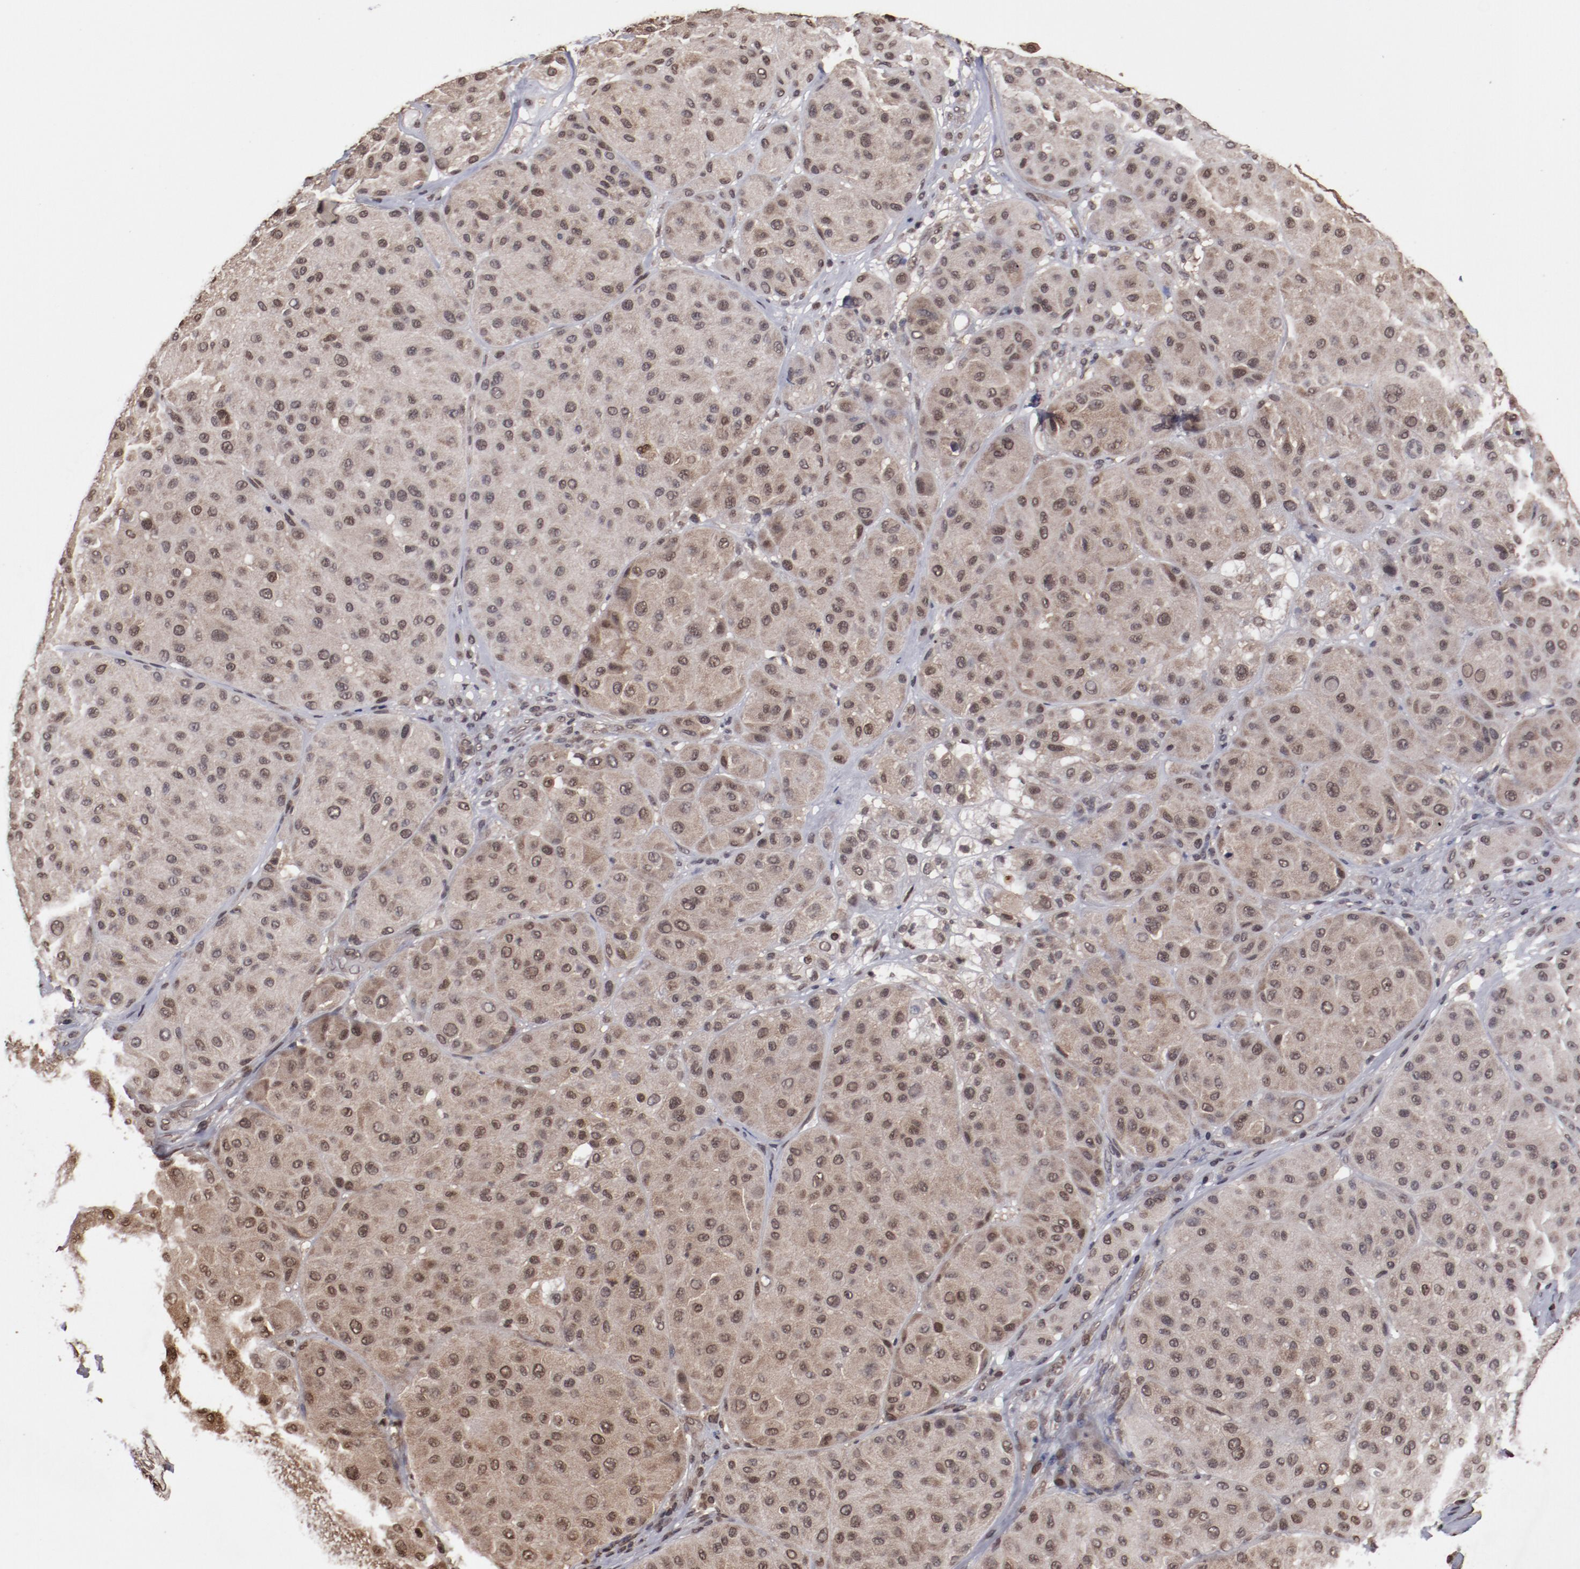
{"staining": {"intensity": "weak", "quantity": ">75%", "location": "nuclear"}, "tissue": "melanoma", "cell_type": "Tumor cells", "image_type": "cancer", "snomed": [{"axis": "morphology", "description": "Normal tissue, NOS"}, {"axis": "morphology", "description": "Malignant melanoma, Metastatic site"}, {"axis": "topography", "description": "Skin"}], "caption": "Immunohistochemistry micrograph of neoplastic tissue: human melanoma stained using IHC shows low levels of weak protein expression localized specifically in the nuclear of tumor cells, appearing as a nuclear brown color.", "gene": "AKT1", "patient": {"sex": "male", "age": 41}}